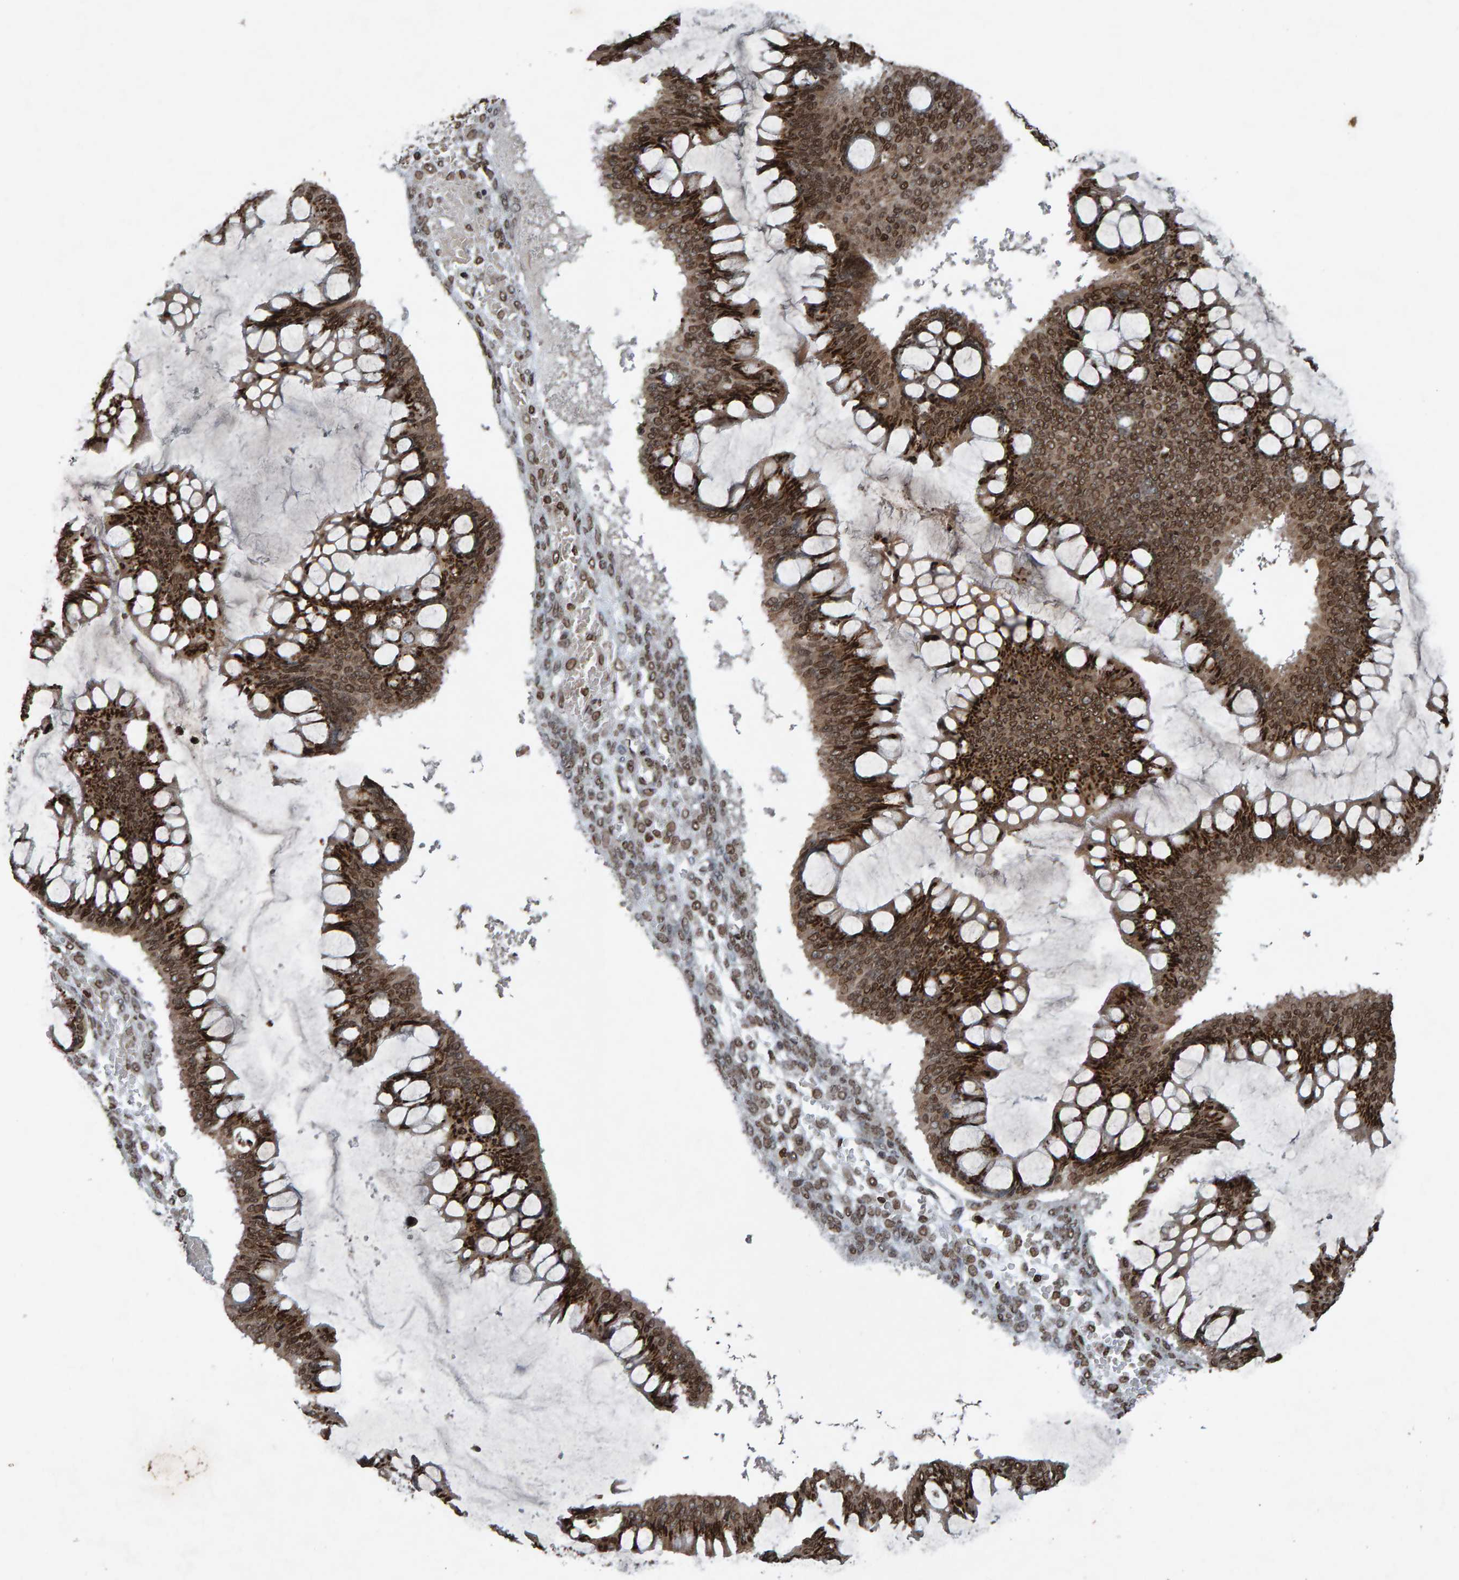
{"staining": {"intensity": "moderate", "quantity": ">75%", "location": "cytoplasmic/membranous,nuclear"}, "tissue": "ovarian cancer", "cell_type": "Tumor cells", "image_type": "cancer", "snomed": [{"axis": "morphology", "description": "Cystadenocarcinoma, mucinous, NOS"}, {"axis": "topography", "description": "Ovary"}], "caption": "The image demonstrates immunohistochemical staining of ovarian mucinous cystadenocarcinoma. There is moderate cytoplasmic/membranous and nuclear expression is seen in approximately >75% of tumor cells.", "gene": "H2AZ1", "patient": {"sex": "female", "age": 73}}